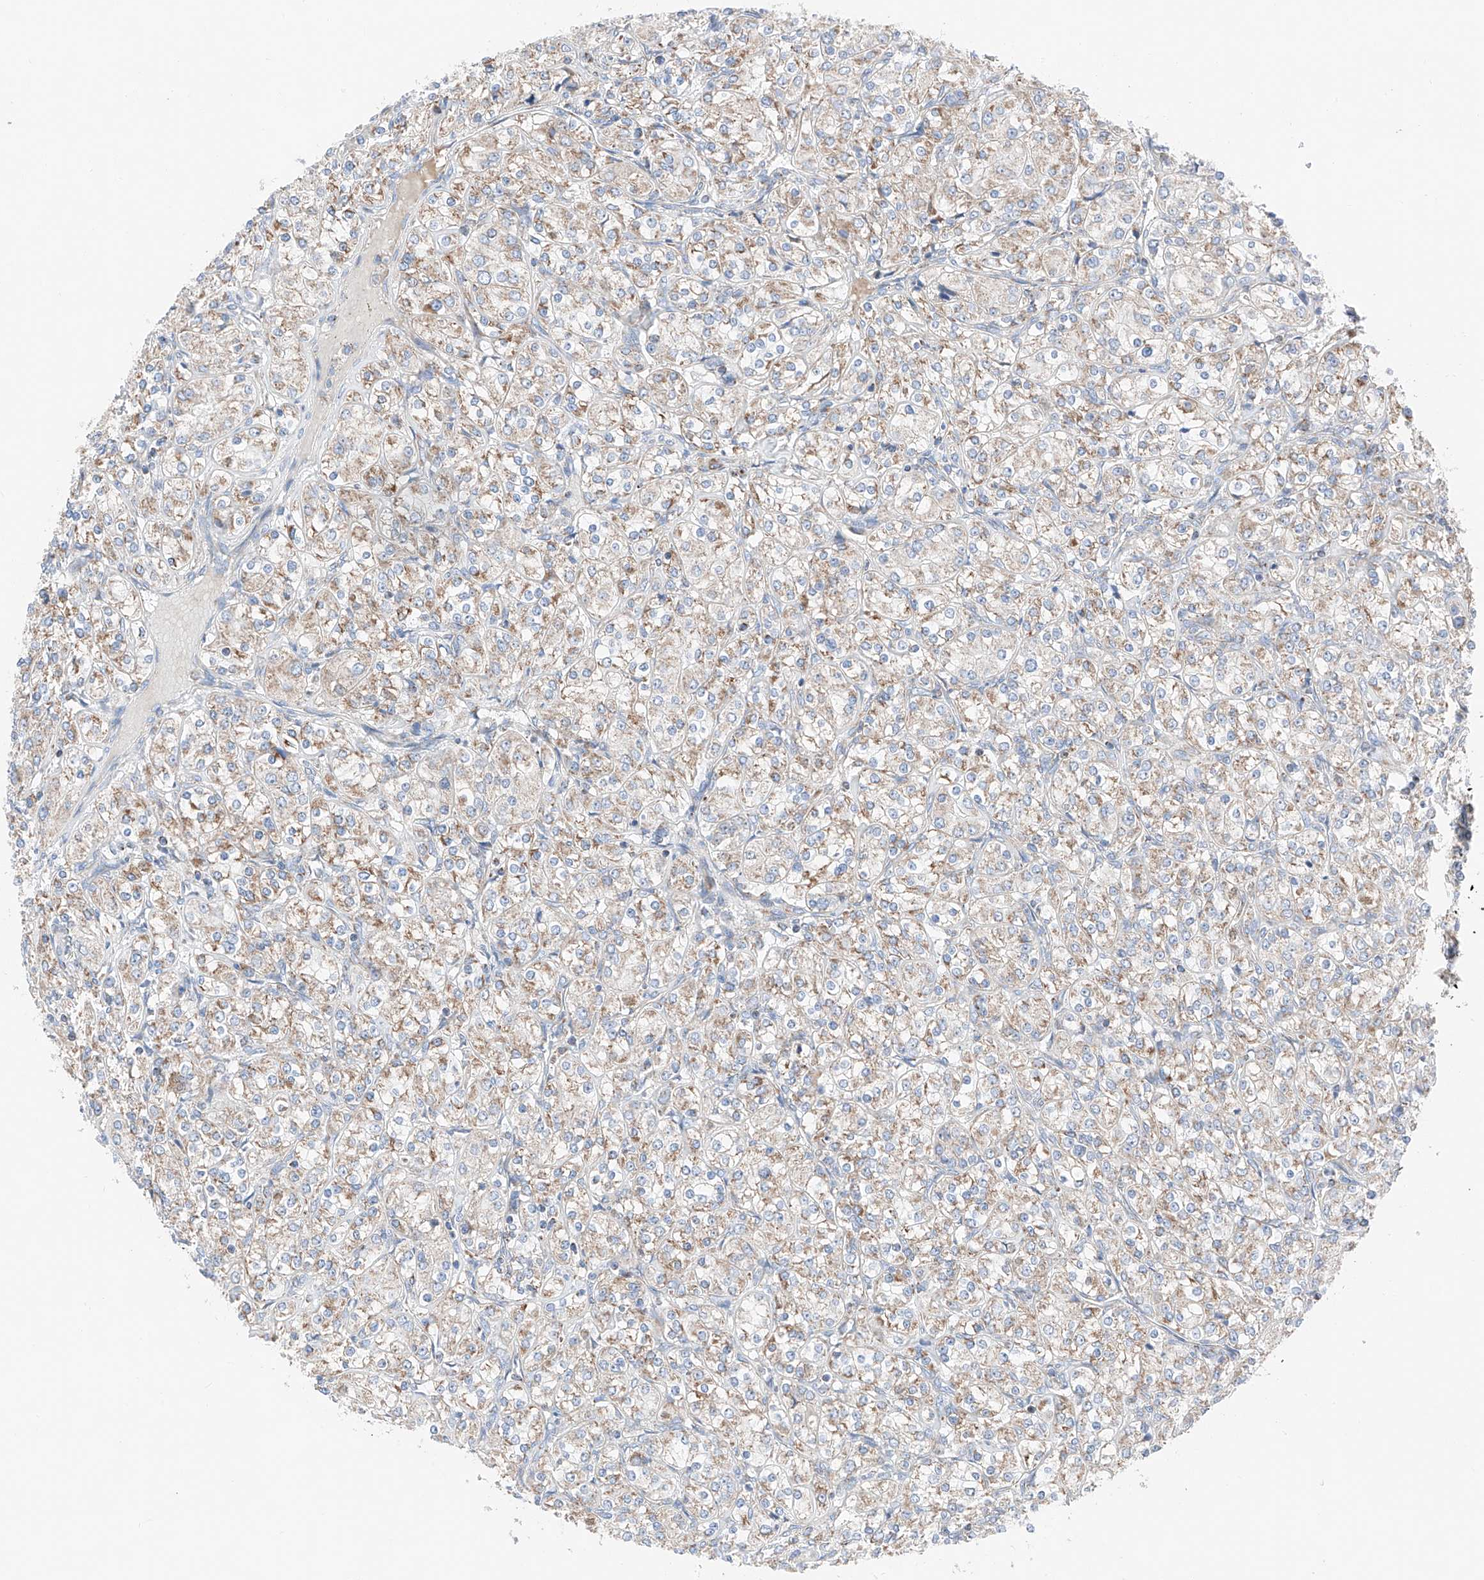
{"staining": {"intensity": "moderate", "quantity": "25%-75%", "location": "cytoplasmic/membranous"}, "tissue": "renal cancer", "cell_type": "Tumor cells", "image_type": "cancer", "snomed": [{"axis": "morphology", "description": "Adenocarcinoma, NOS"}, {"axis": "topography", "description": "Kidney"}], "caption": "A micrograph showing moderate cytoplasmic/membranous expression in about 25%-75% of tumor cells in renal adenocarcinoma, as visualized by brown immunohistochemical staining.", "gene": "MRAP", "patient": {"sex": "male", "age": 77}}